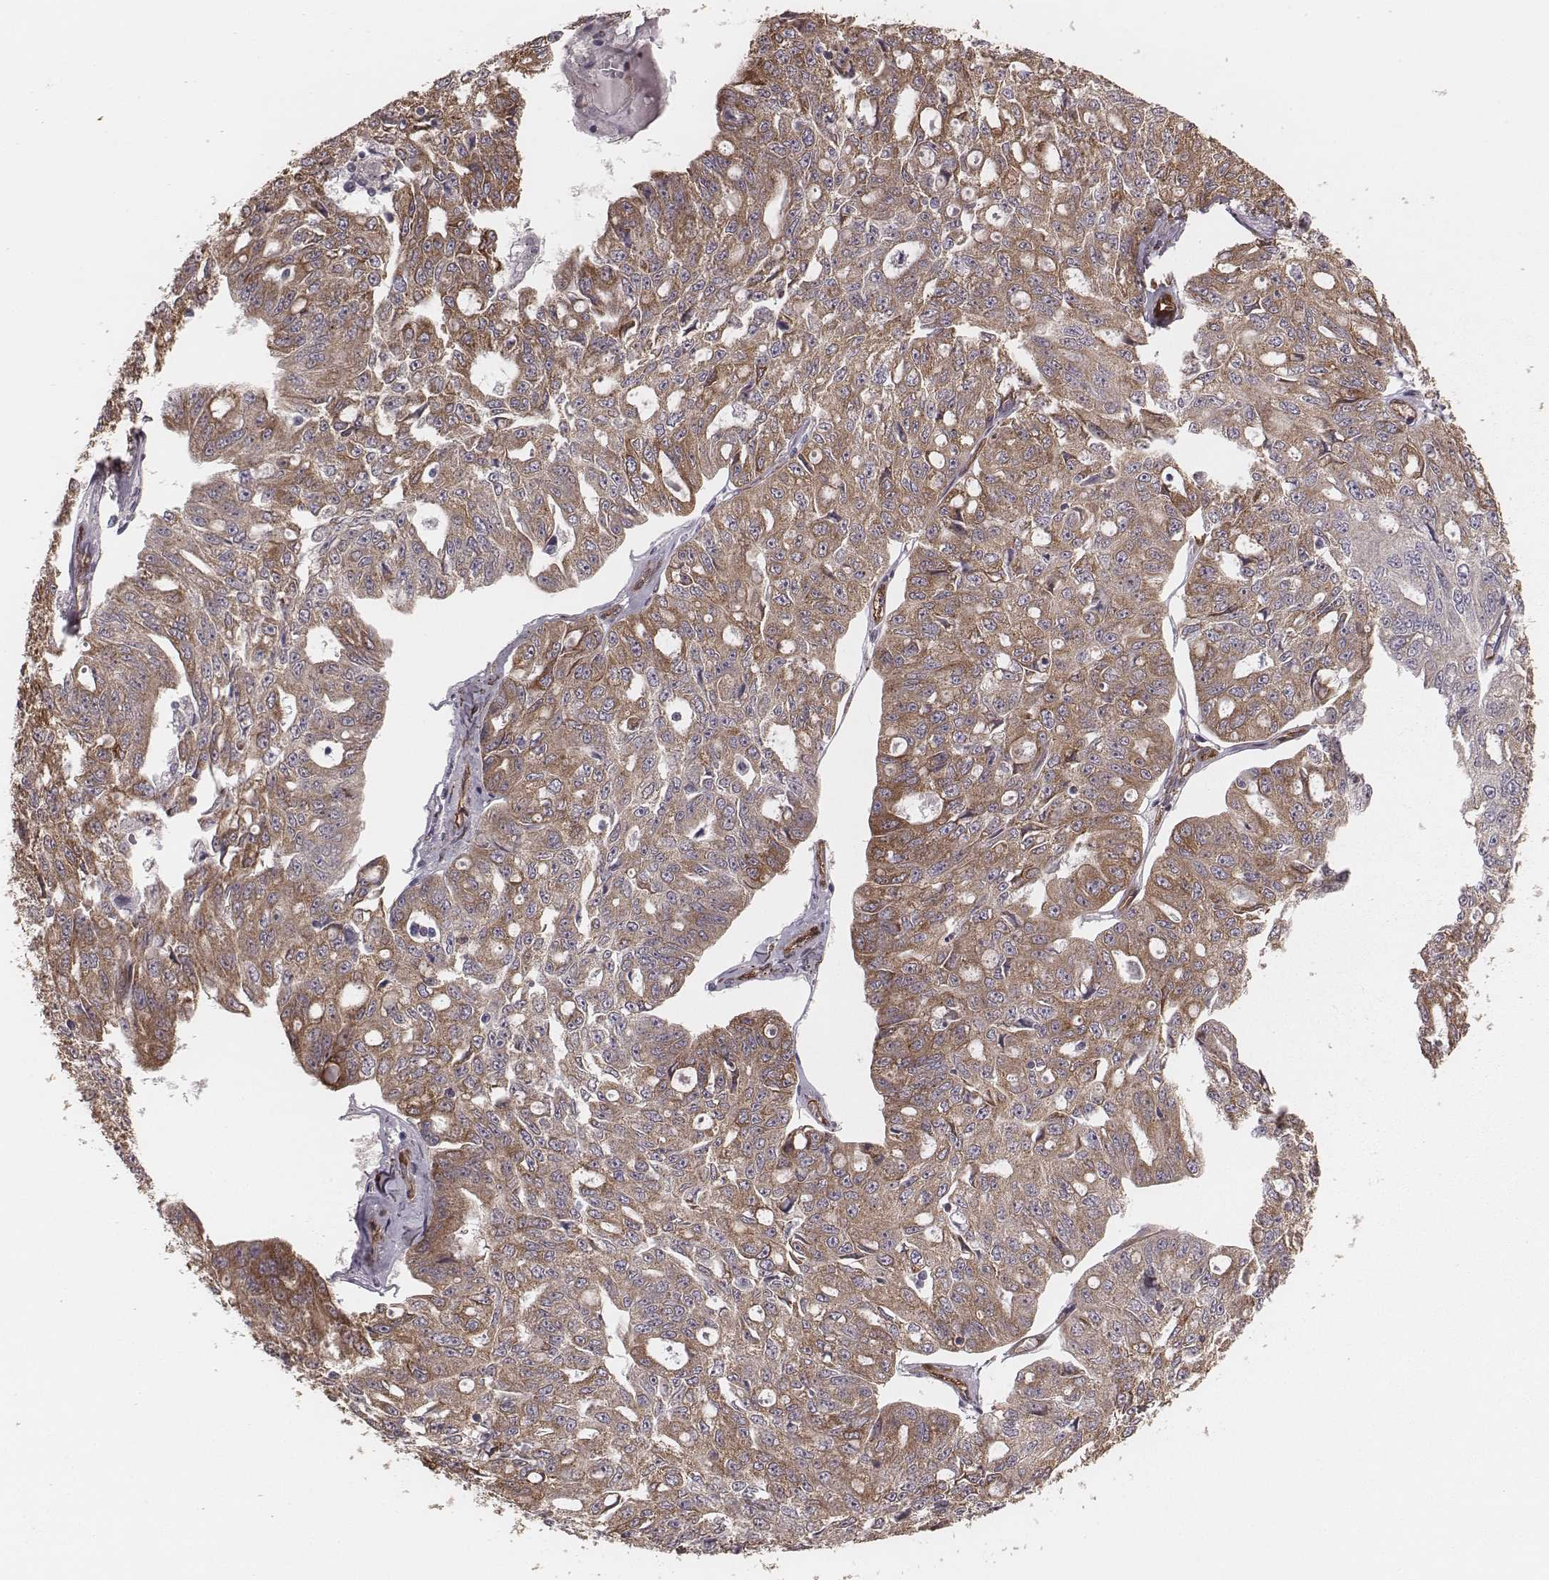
{"staining": {"intensity": "weak", "quantity": ">75%", "location": "cytoplasmic/membranous"}, "tissue": "ovarian cancer", "cell_type": "Tumor cells", "image_type": "cancer", "snomed": [{"axis": "morphology", "description": "Carcinoma, endometroid"}, {"axis": "topography", "description": "Ovary"}], "caption": "Human ovarian endometroid carcinoma stained for a protein (brown) reveals weak cytoplasmic/membranous positive expression in approximately >75% of tumor cells.", "gene": "PALMD", "patient": {"sex": "female", "age": 65}}